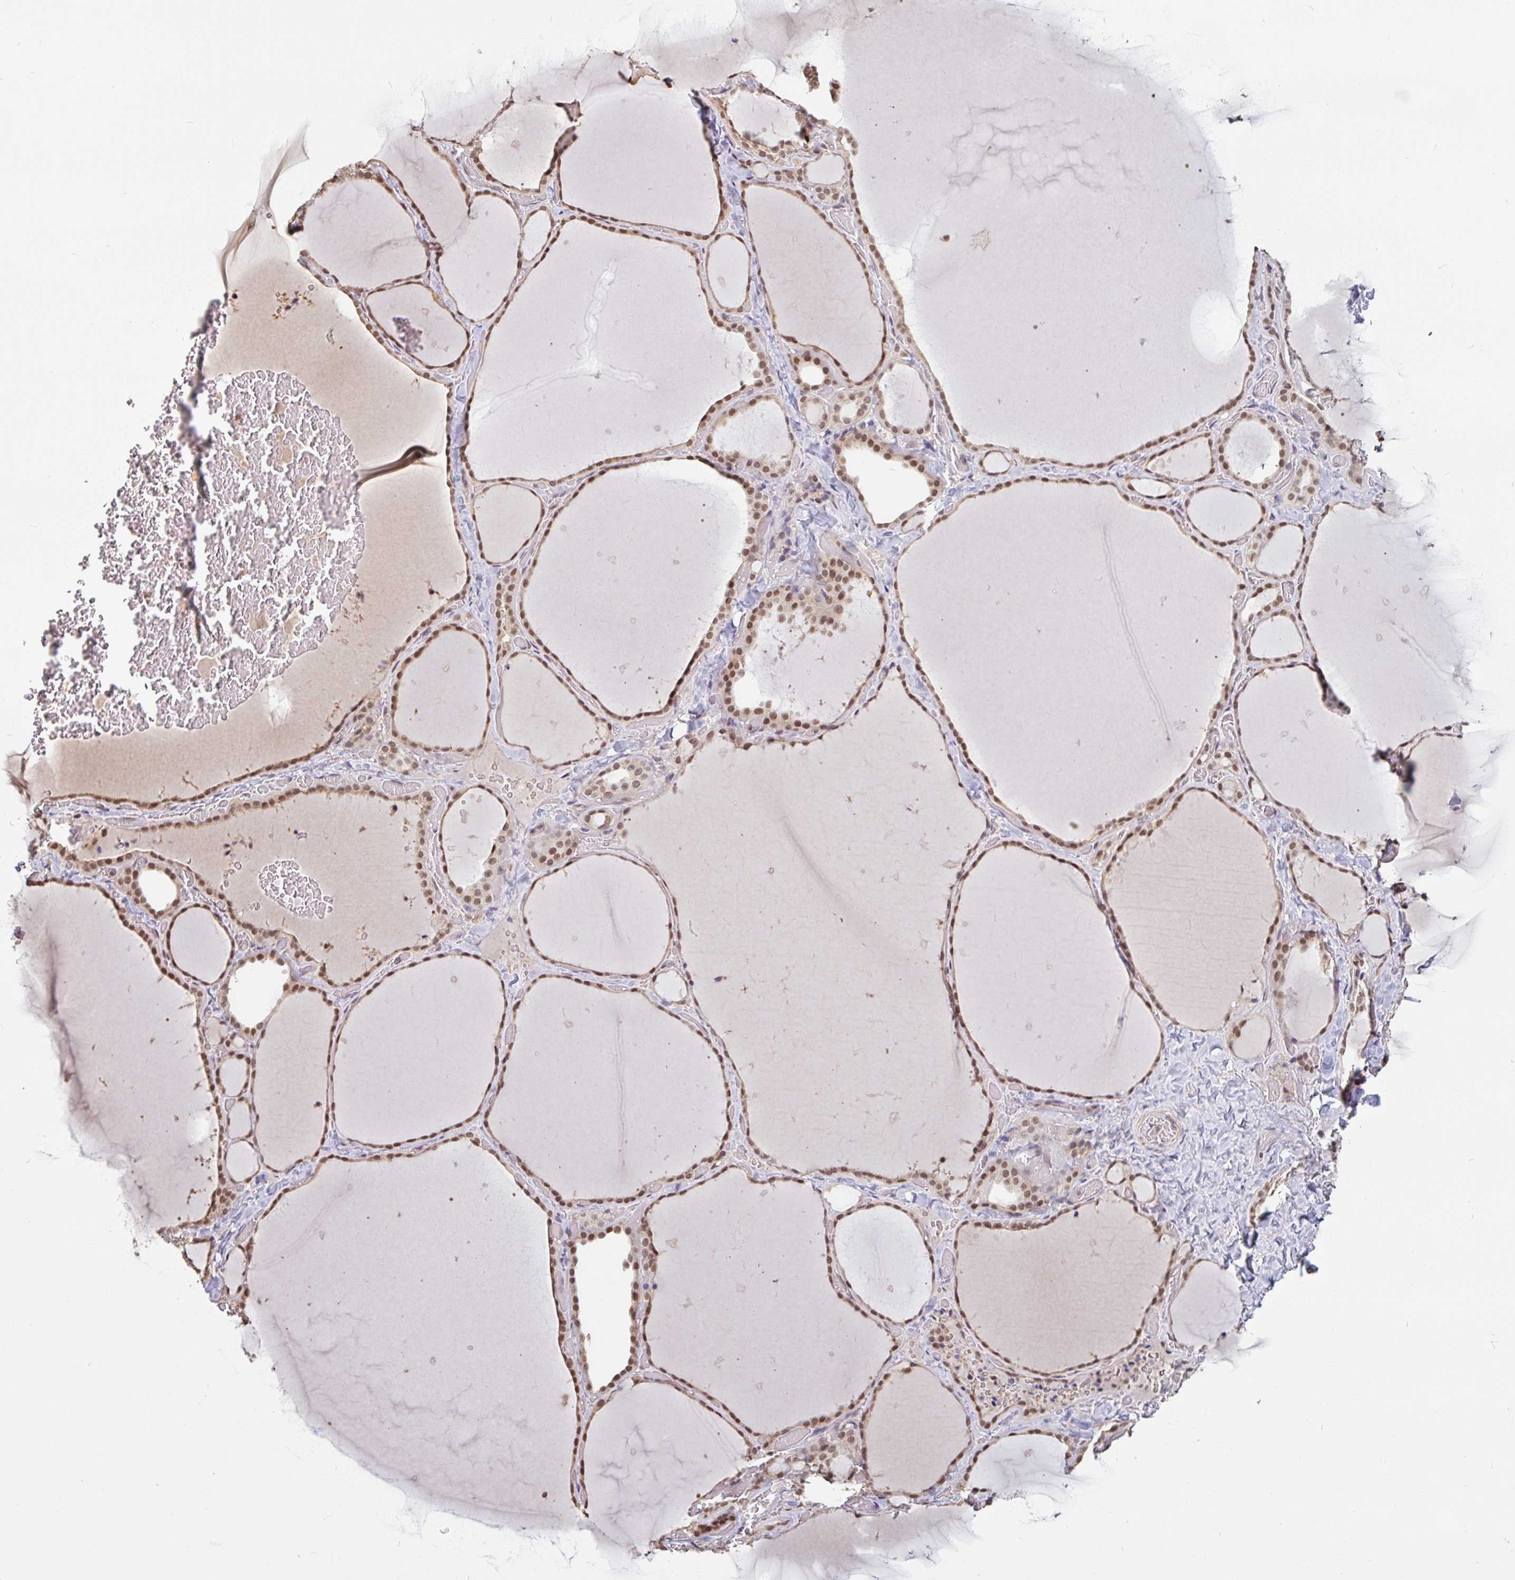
{"staining": {"intensity": "moderate", "quantity": ">75%", "location": "nuclear"}, "tissue": "thyroid gland", "cell_type": "Glandular cells", "image_type": "normal", "snomed": [{"axis": "morphology", "description": "Normal tissue, NOS"}, {"axis": "topography", "description": "Thyroid gland"}], "caption": "Immunohistochemical staining of normal human thyroid gland reveals >75% levels of moderate nuclear protein staining in approximately >75% of glandular cells.", "gene": "DR1", "patient": {"sex": "female", "age": 36}}